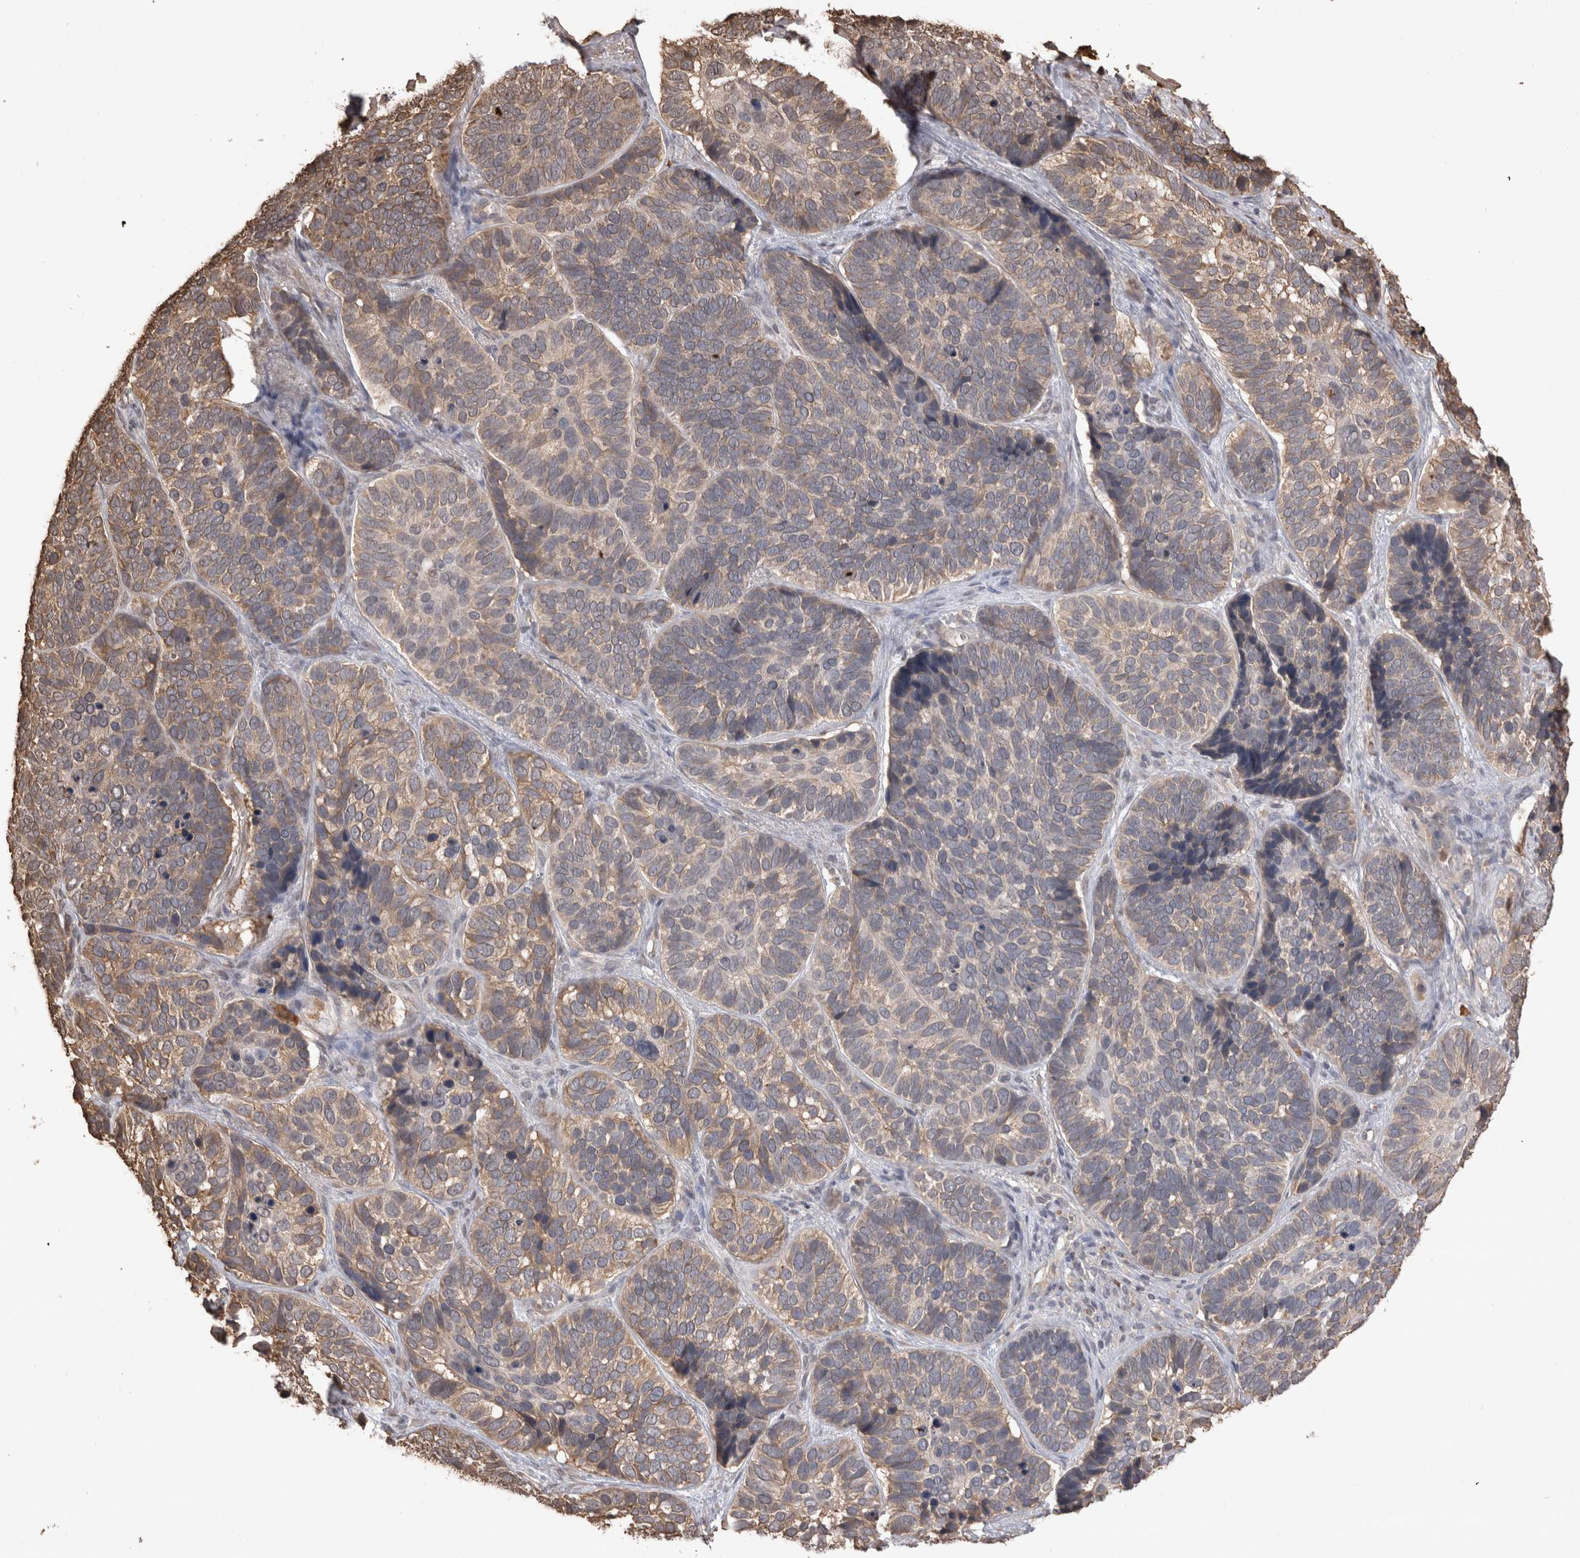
{"staining": {"intensity": "moderate", "quantity": "25%-75%", "location": "cytoplasmic/membranous"}, "tissue": "skin cancer", "cell_type": "Tumor cells", "image_type": "cancer", "snomed": [{"axis": "morphology", "description": "Basal cell carcinoma"}, {"axis": "topography", "description": "Skin"}], "caption": "An image showing moderate cytoplasmic/membranous expression in about 25%-75% of tumor cells in basal cell carcinoma (skin), as visualized by brown immunohistochemical staining.", "gene": "SOCS5", "patient": {"sex": "male", "age": 62}}